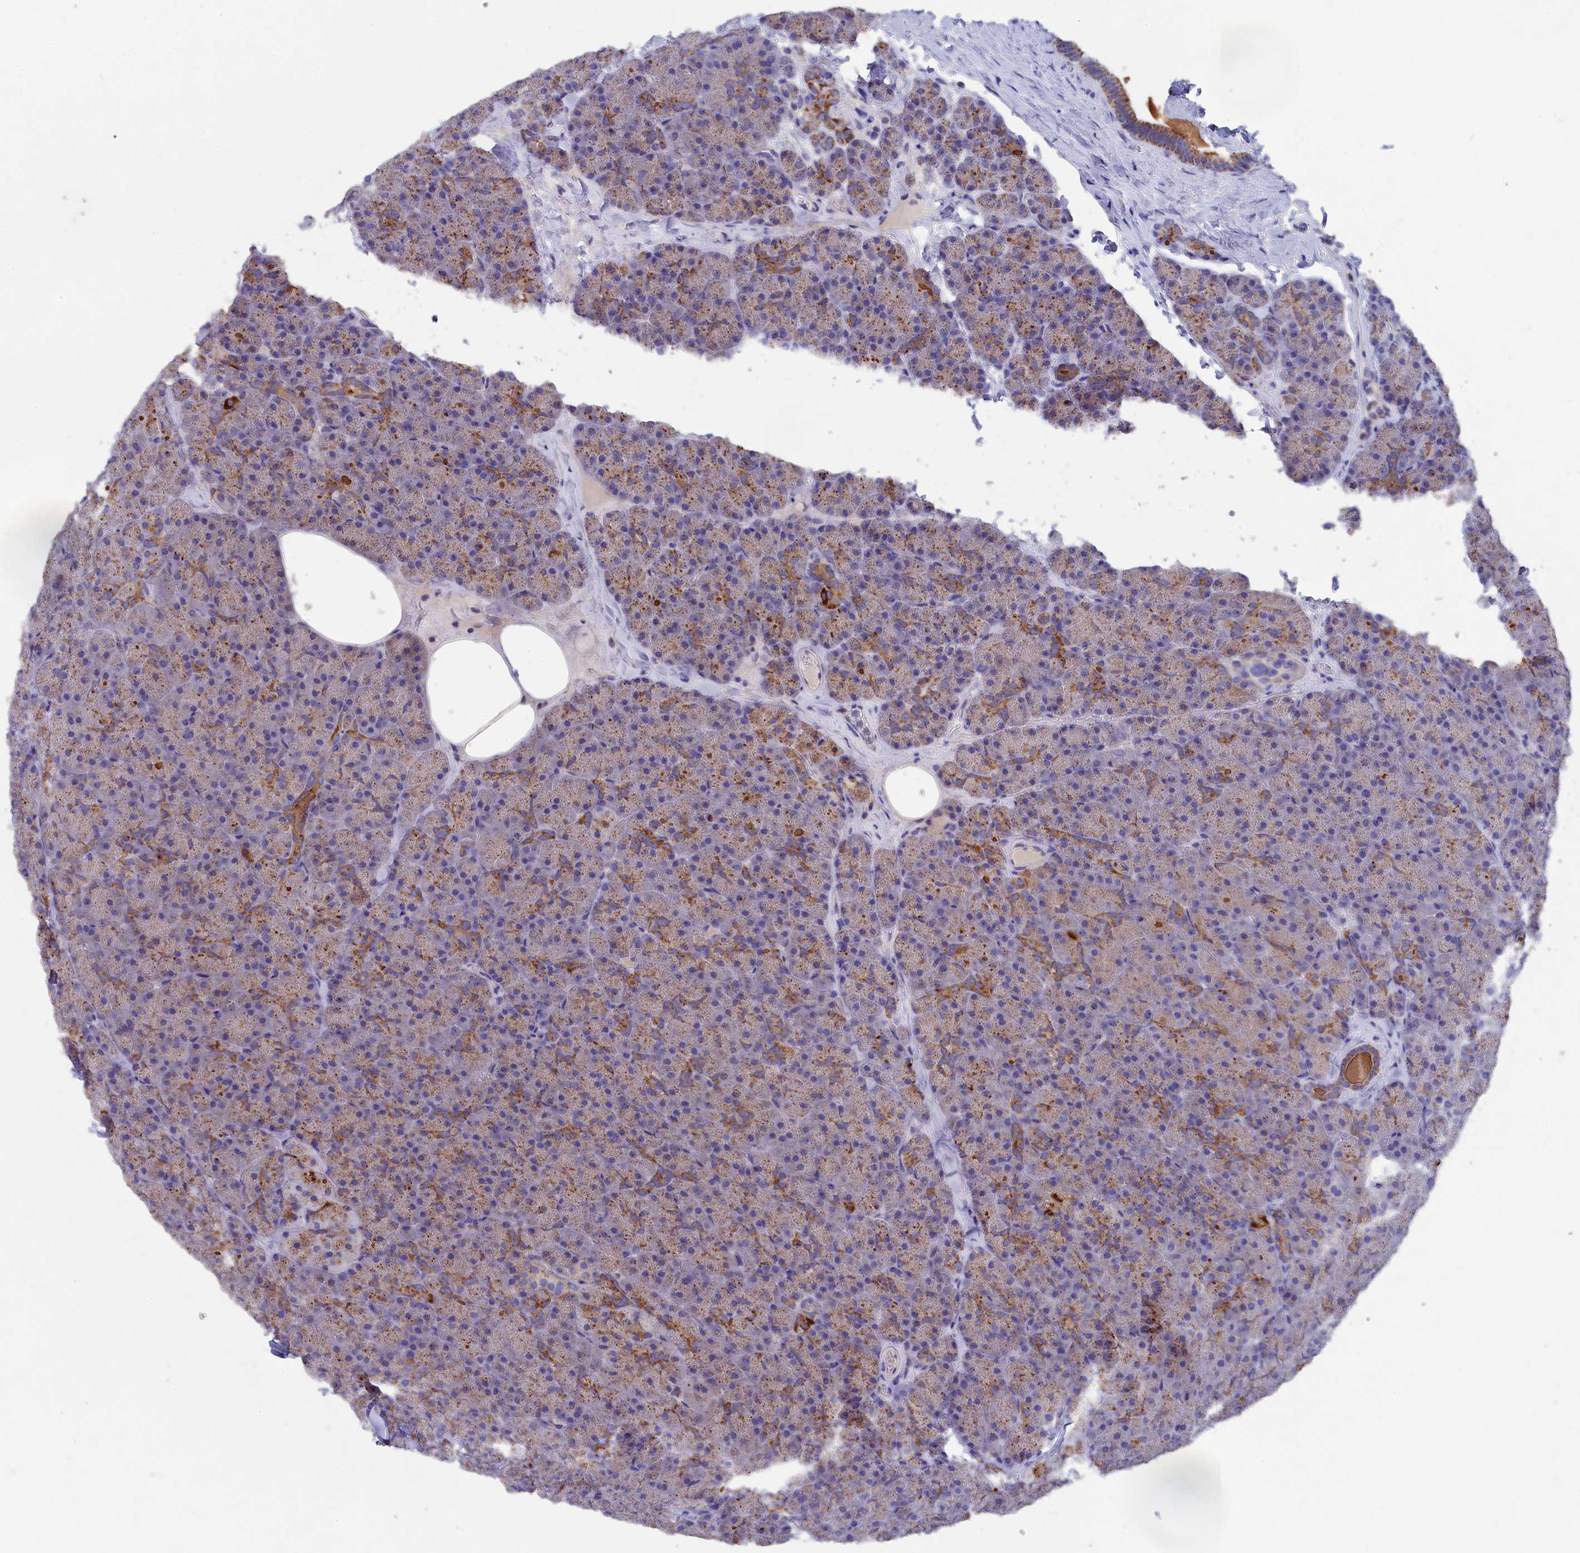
{"staining": {"intensity": "moderate", "quantity": ">75%", "location": "cytoplasmic/membranous"}, "tissue": "pancreas", "cell_type": "Exocrine glandular cells", "image_type": "normal", "snomed": [{"axis": "morphology", "description": "Normal tissue, NOS"}, {"axis": "topography", "description": "Pancreas"}], "caption": "Human pancreas stained with a brown dye demonstrates moderate cytoplasmic/membranous positive positivity in about >75% of exocrine glandular cells.", "gene": "PRDM12", "patient": {"sex": "male", "age": 36}}